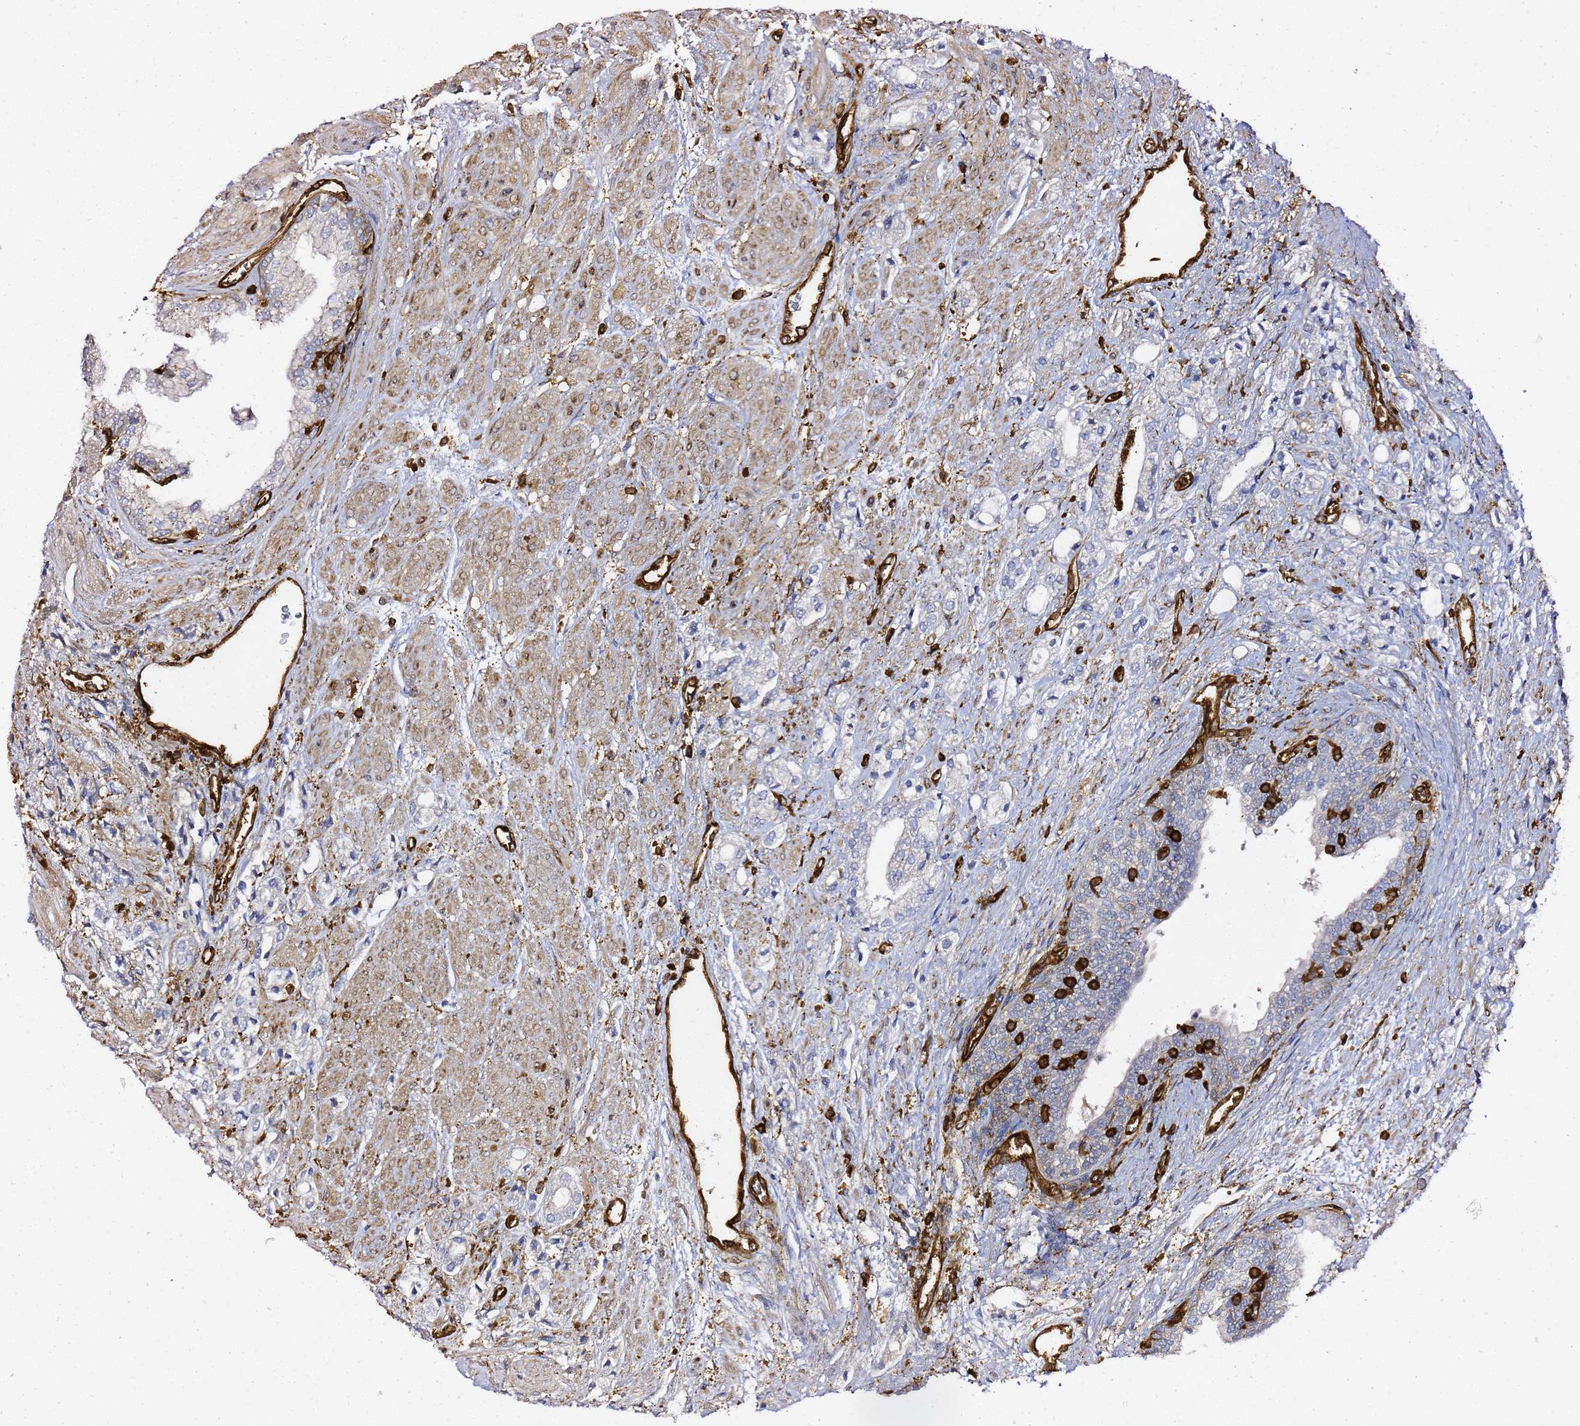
{"staining": {"intensity": "negative", "quantity": "none", "location": "none"}, "tissue": "prostate cancer", "cell_type": "Tumor cells", "image_type": "cancer", "snomed": [{"axis": "morphology", "description": "Adenocarcinoma, High grade"}, {"axis": "topography", "description": "Prostate"}], "caption": "This is an immunohistochemistry (IHC) image of human prostate cancer (adenocarcinoma (high-grade)). There is no expression in tumor cells.", "gene": "ZBTB8OS", "patient": {"sex": "male", "age": 50}}